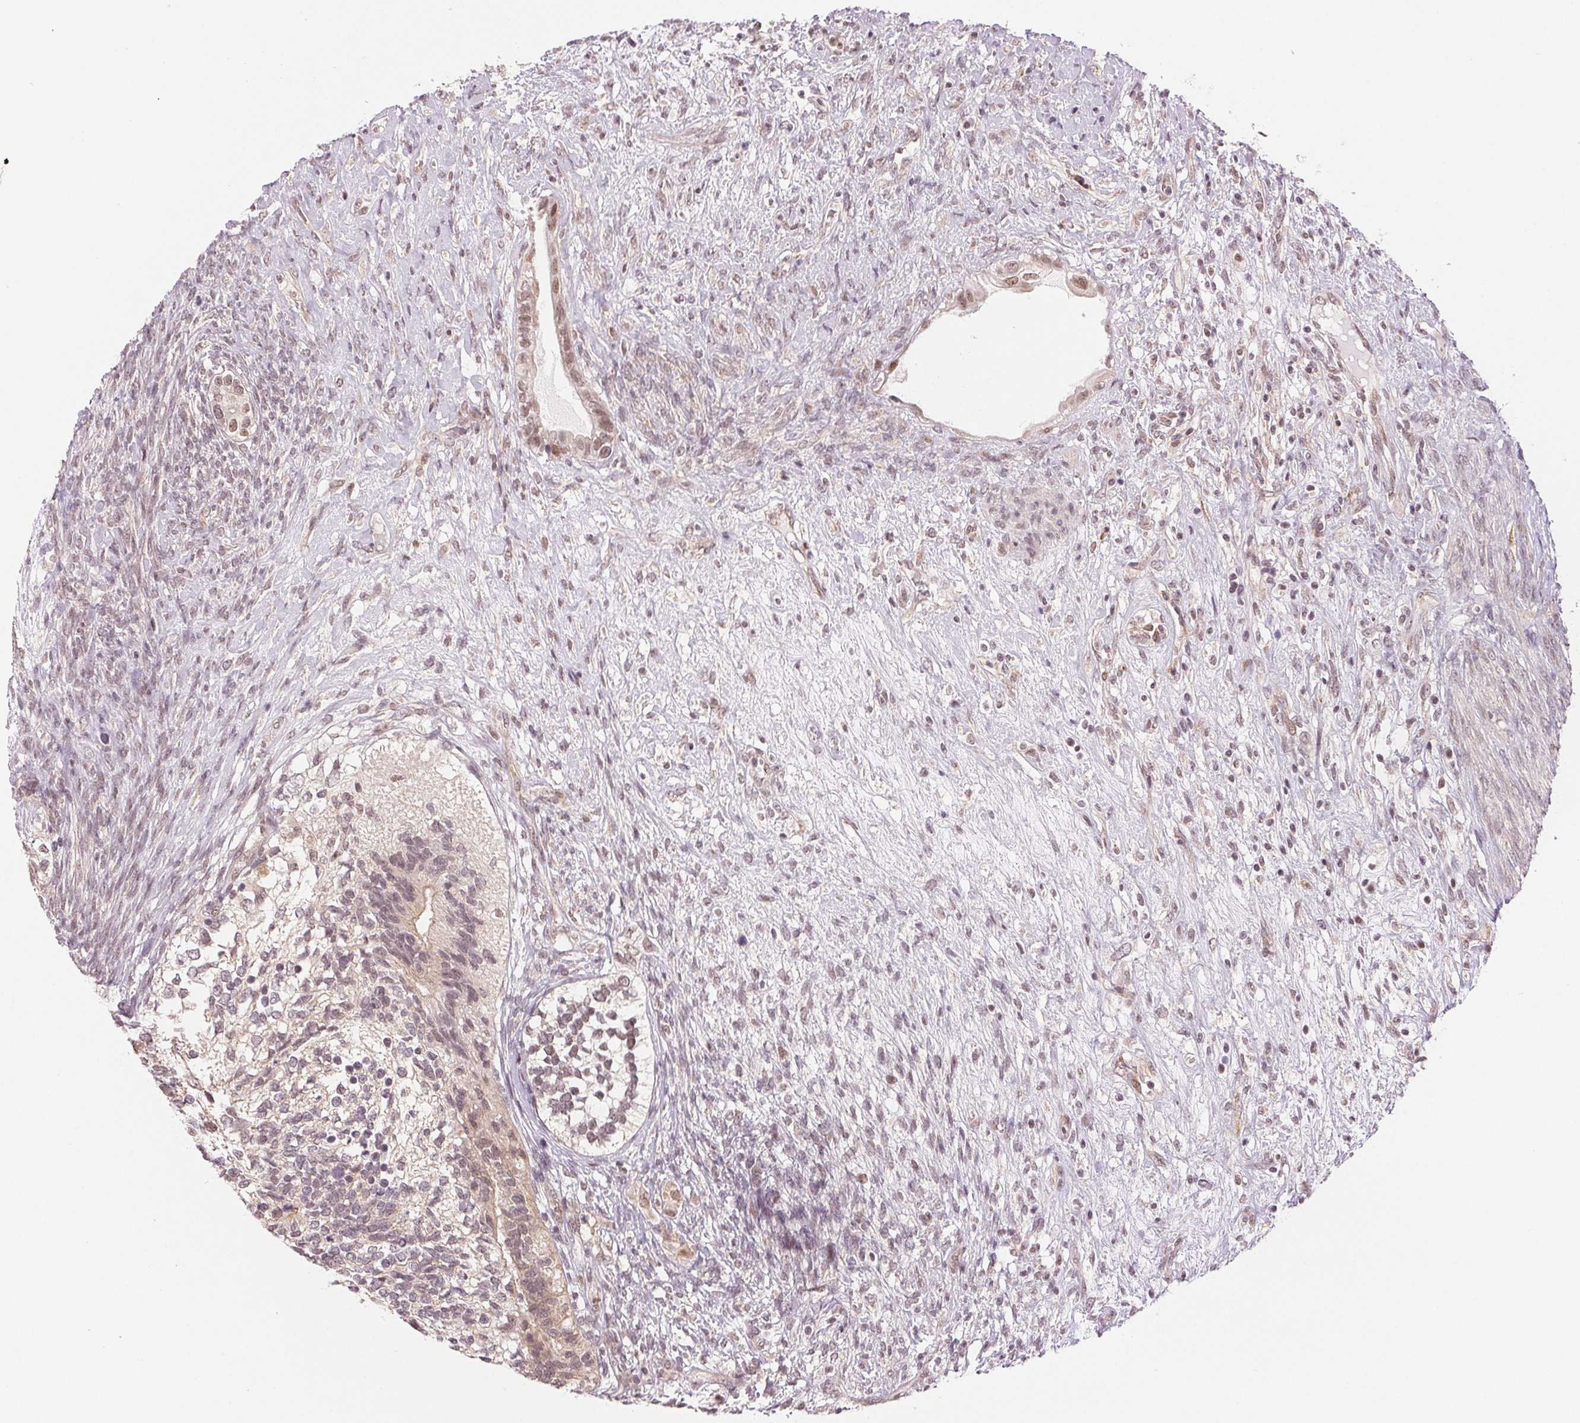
{"staining": {"intensity": "weak", "quantity": "25%-75%", "location": "nuclear"}, "tissue": "testis cancer", "cell_type": "Tumor cells", "image_type": "cancer", "snomed": [{"axis": "morphology", "description": "Seminoma, NOS"}, {"axis": "morphology", "description": "Carcinoma, Embryonal, NOS"}, {"axis": "topography", "description": "Testis"}], "caption": "Human embryonal carcinoma (testis) stained with a protein marker demonstrates weak staining in tumor cells.", "gene": "GRHL3", "patient": {"sex": "male", "age": 41}}